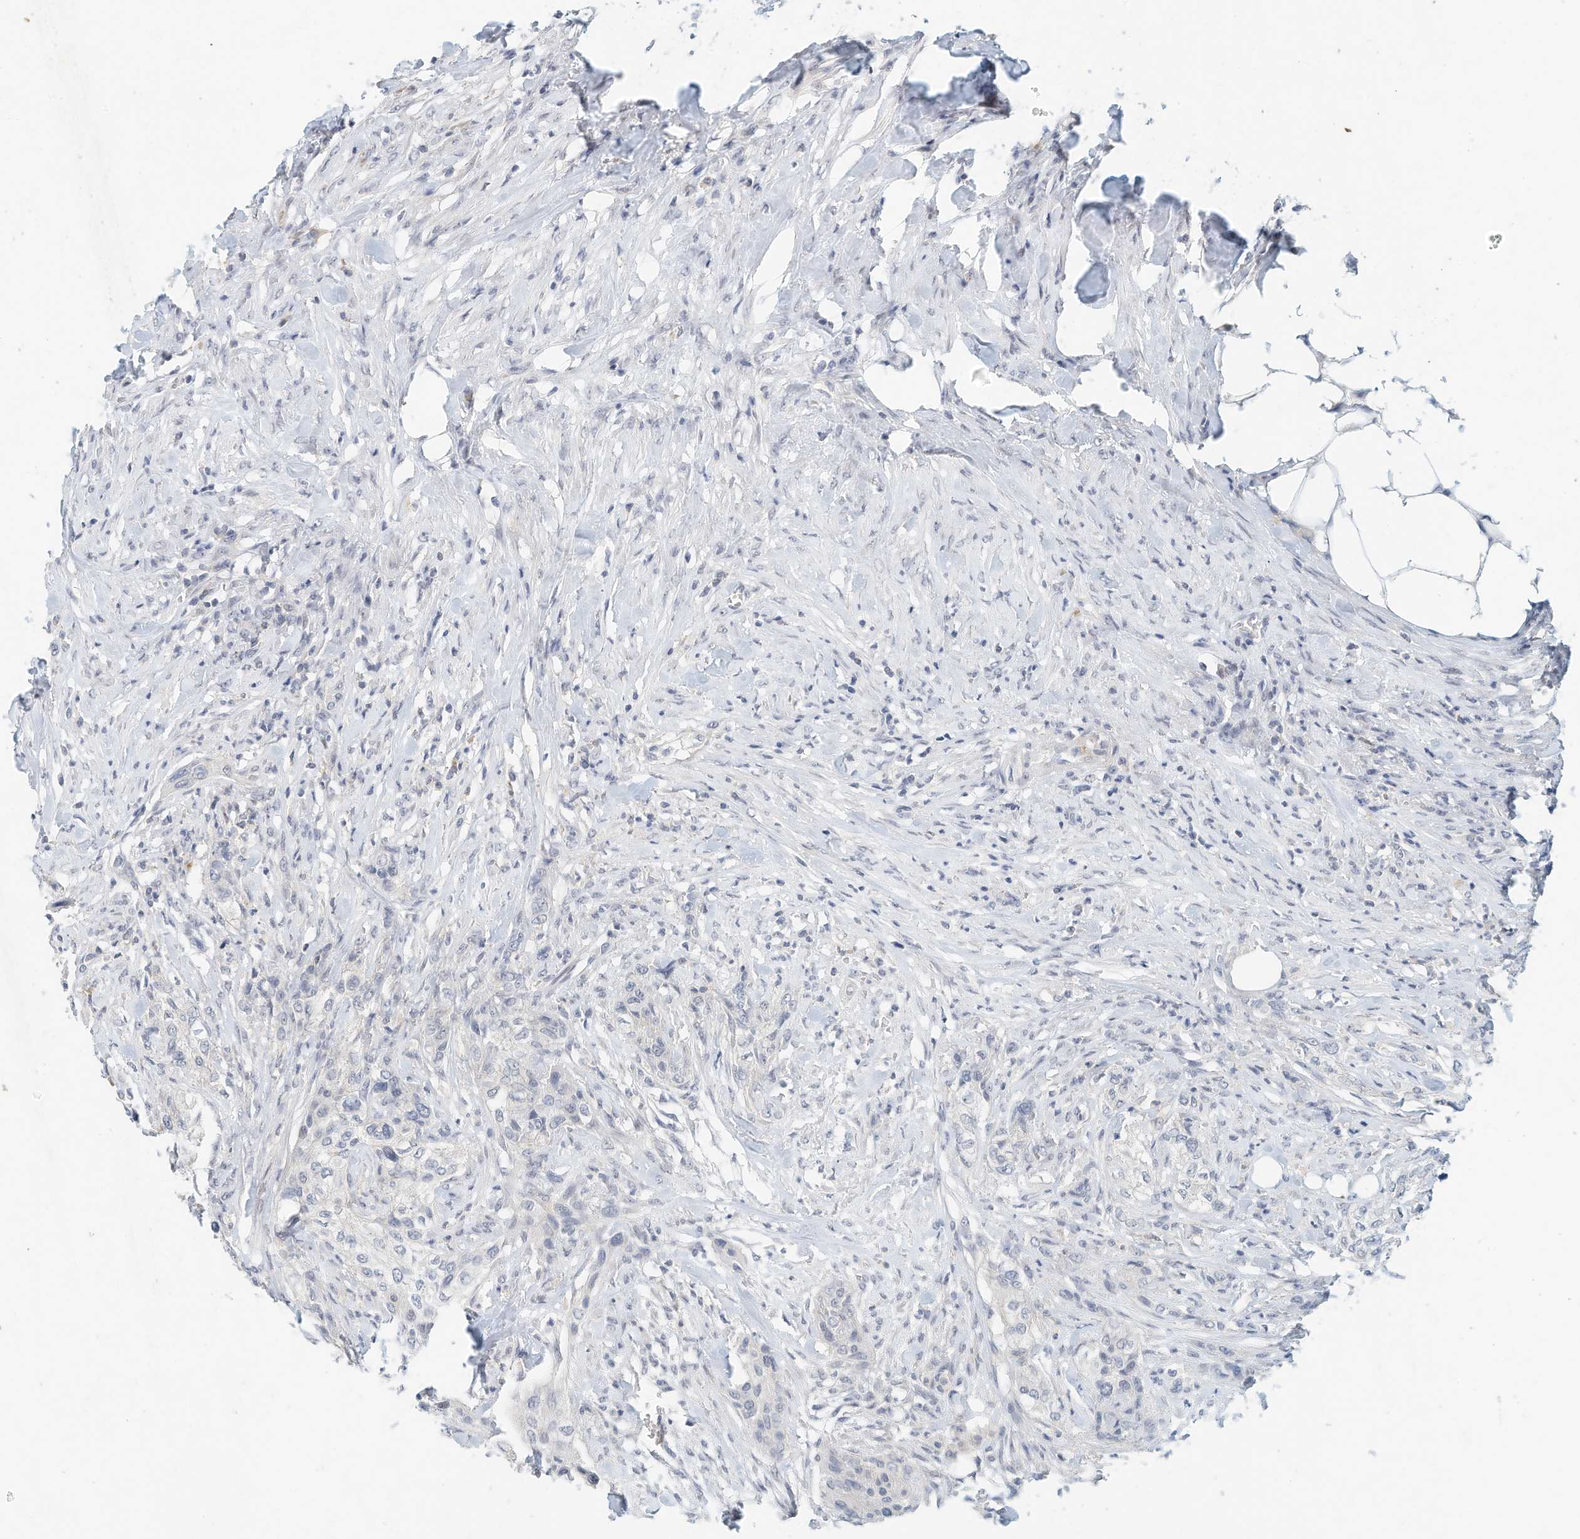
{"staining": {"intensity": "negative", "quantity": "none", "location": "none"}, "tissue": "urothelial cancer", "cell_type": "Tumor cells", "image_type": "cancer", "snomed": [{"axis": "morphology", "description": "Urothelial carcinoma, High grade"}, {"axis": "topography", "description": "Urinary bladder"}], "caption": "A high-resolution micrograph shows immunohistochemistry staining of urothelial carcinoma (high-grade), which shows no significant expression in tumor cells. Nuclei are stained in blue.", "gene": "MICAL1", "patient": {"sex": "male", "age": 35}}